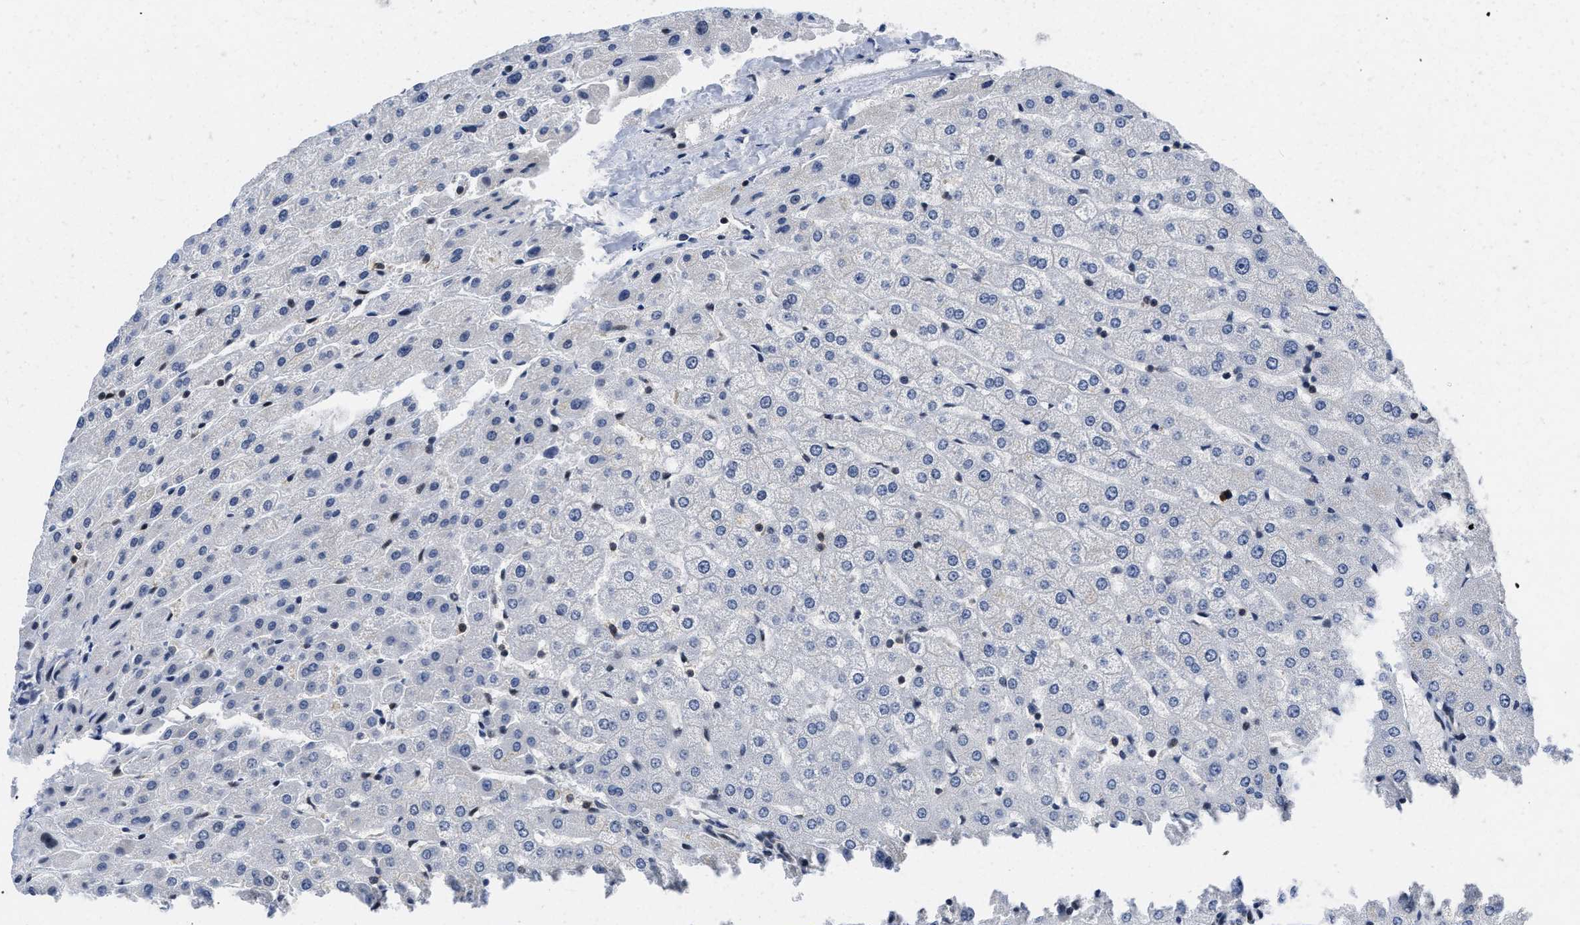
{"staining": {"intensity": "negative", "quantity": "none", "location": "none"}, "tissue": "liver", "cell_type": "Cholangiocytes", "image_type": "normal", "snomed": [{"axis": "morphology", "description": "Normal tissue, NOS"}, {"axis": "morphology", "description": "Fibrosis, NOS"}, {"axis": "topography", "description": "Liver"}], "caption": "Immunohistochemistry (IHC) of benign human liver reveals no positivity in cholangiocytes. (DAB immunohistochemistry visualized using brightfield microscopy, high magnification).", "gene": "HIF1A", "patient": {"sex": "female", "age": 29}}